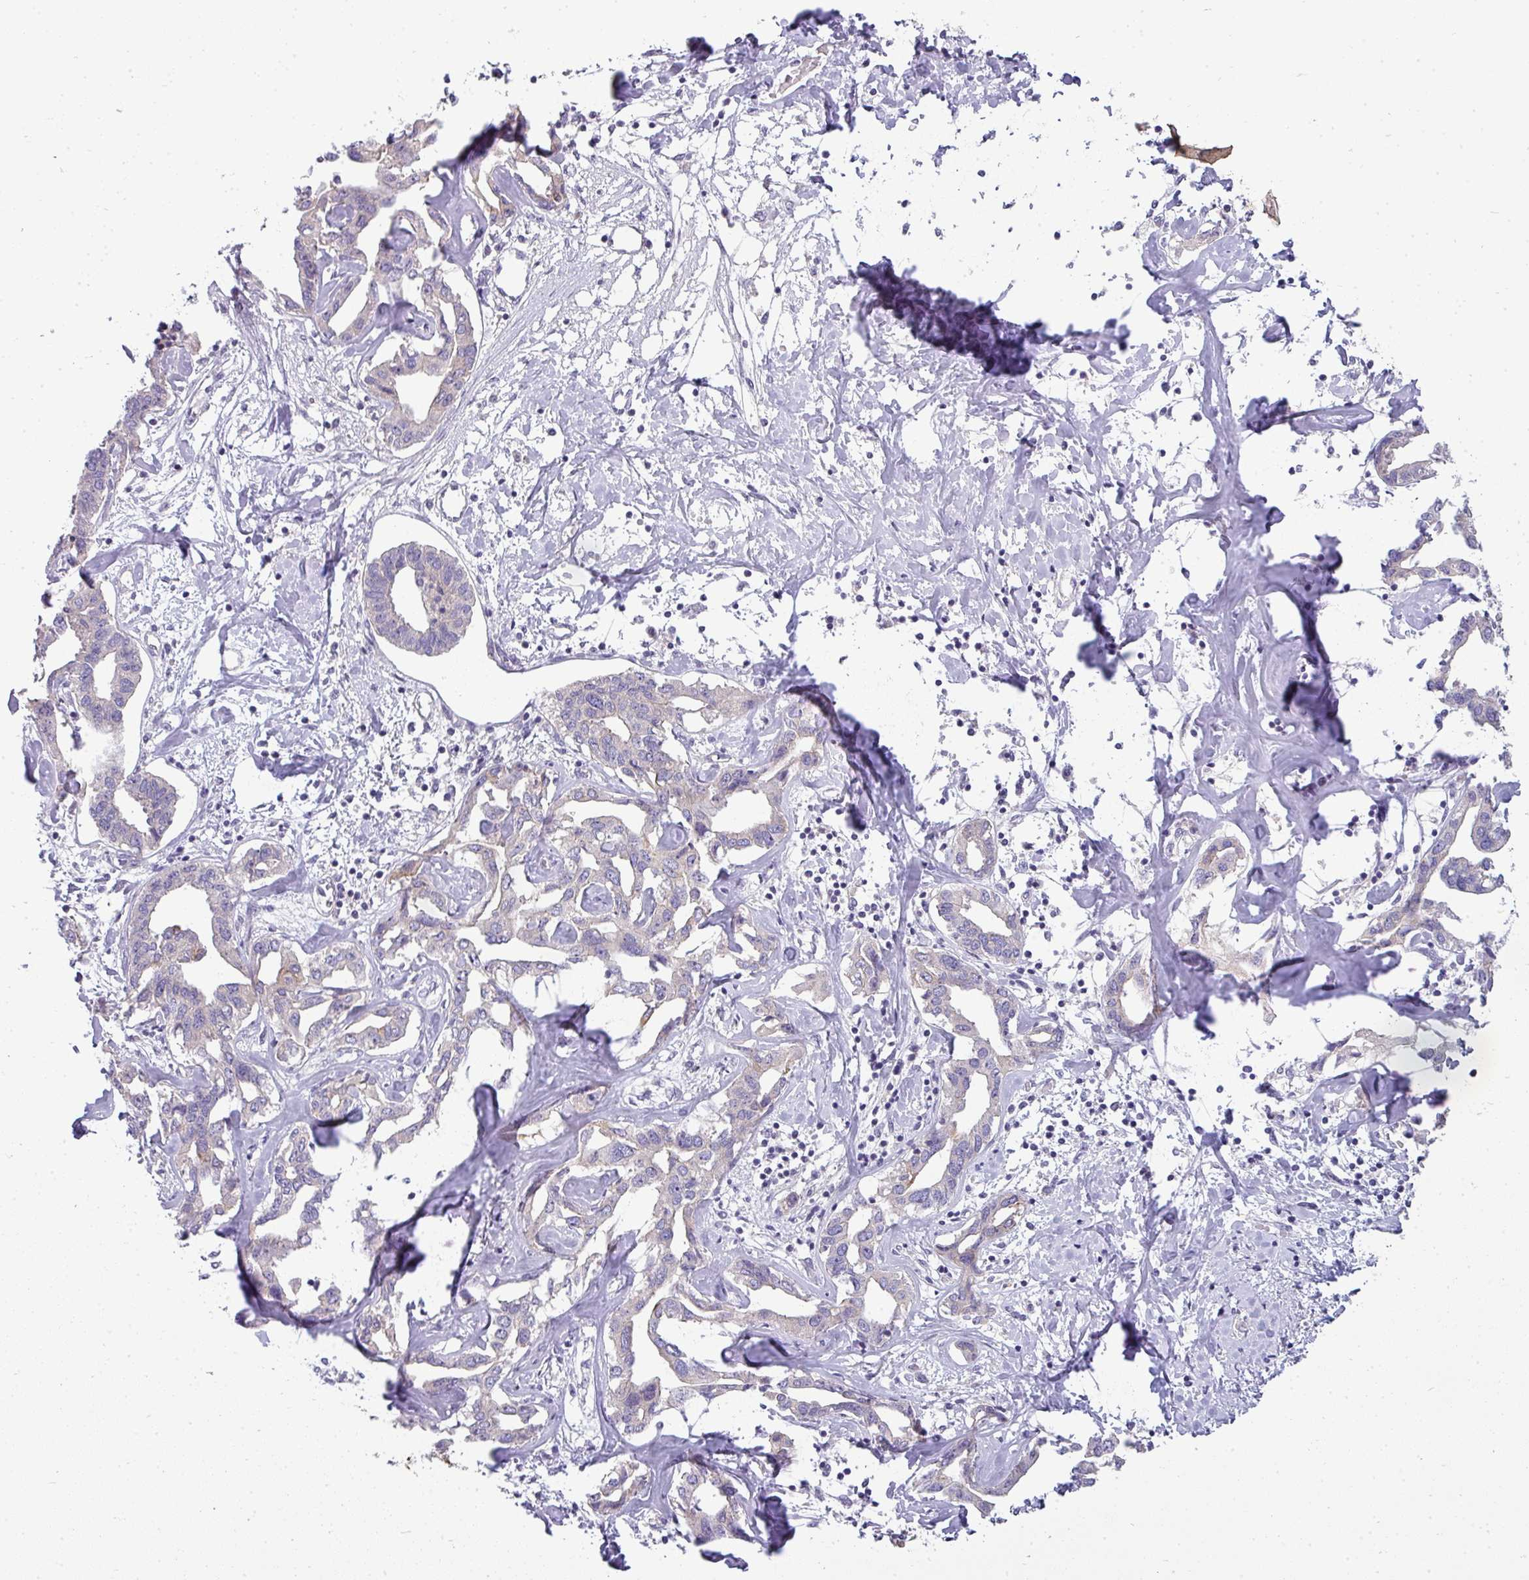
{"staining": {"intensity": "negative", "quantity": "none", "location": "none"}, "tissue": "liver cancer", "cell_type": "Tumor cells", "image_type": "cancer", "snomed": [{"axis": "morphology", "description": "Cholangiocarcinoma"}, {"axis": "topography", "description": "Liver"}], "caption": "Tumor cells are negative for brown protein staining in liver cholangiocarcinoma.", "gene": "ASXL3", "patient": {"sex": "male", "age": 59}}